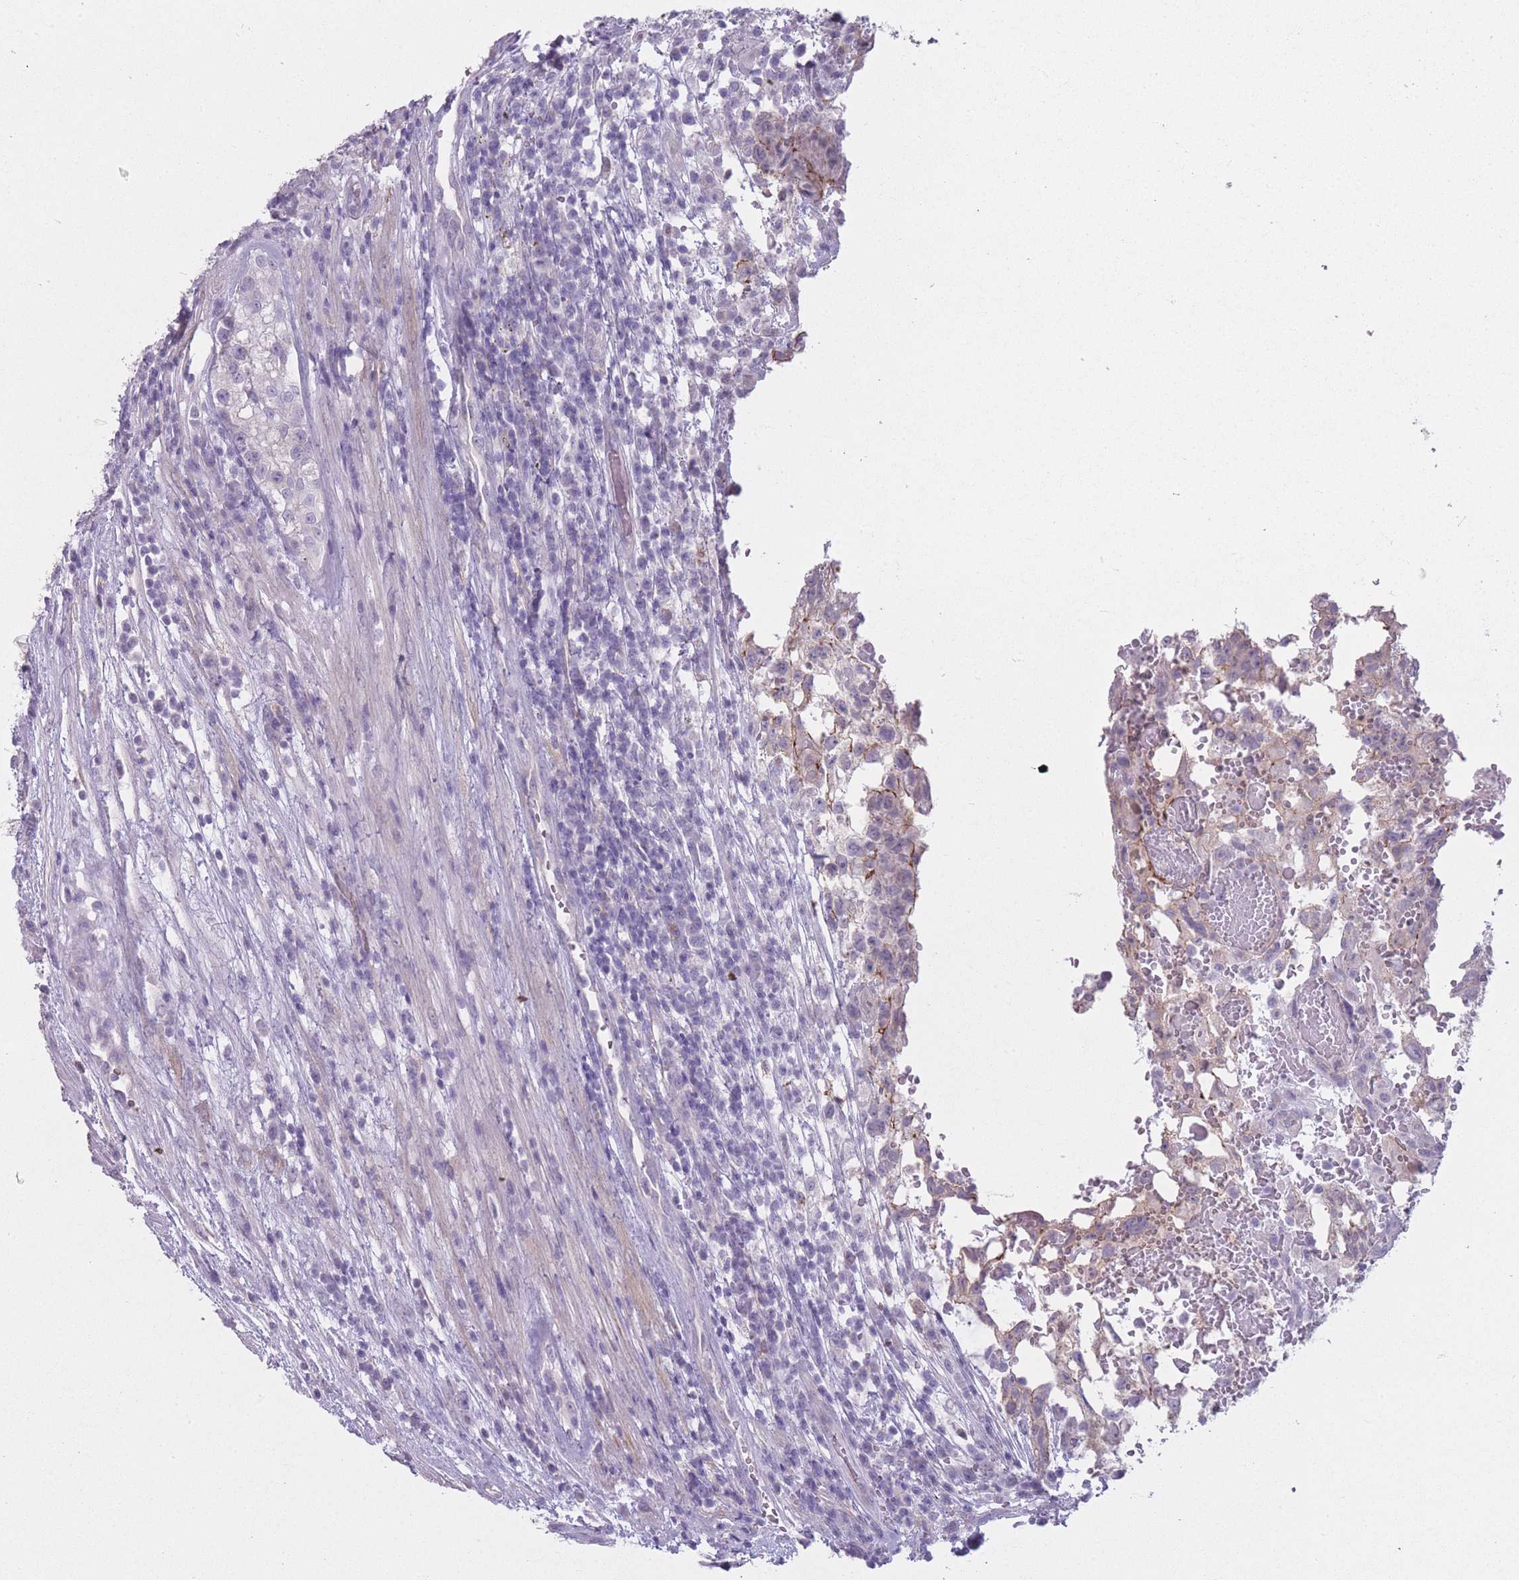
{"staining": {"intensity": "moderate", "quantity": "<25%", "location": "cytoplasmic/membranous"}, "tissue": "testis cancer", "cell_type": "Tumor cells", "image_type": "cancer", "snomed": [{"axis": "morphology", "description": "Normal tissue, NOS"}, {"axis": "morphology", "description": "Carcinoma, Embryonal, NOS"}, {"axis": "topography", "description": "Testis"}], "caption": "Testis embryonal carcinoma stained with a brown dye displays moderate cytoplasmic/membranous positive expression in approximately <25% of tumor cells.", "gene": "DCANP1", "patient": {"sex": "male", "age": 32}}